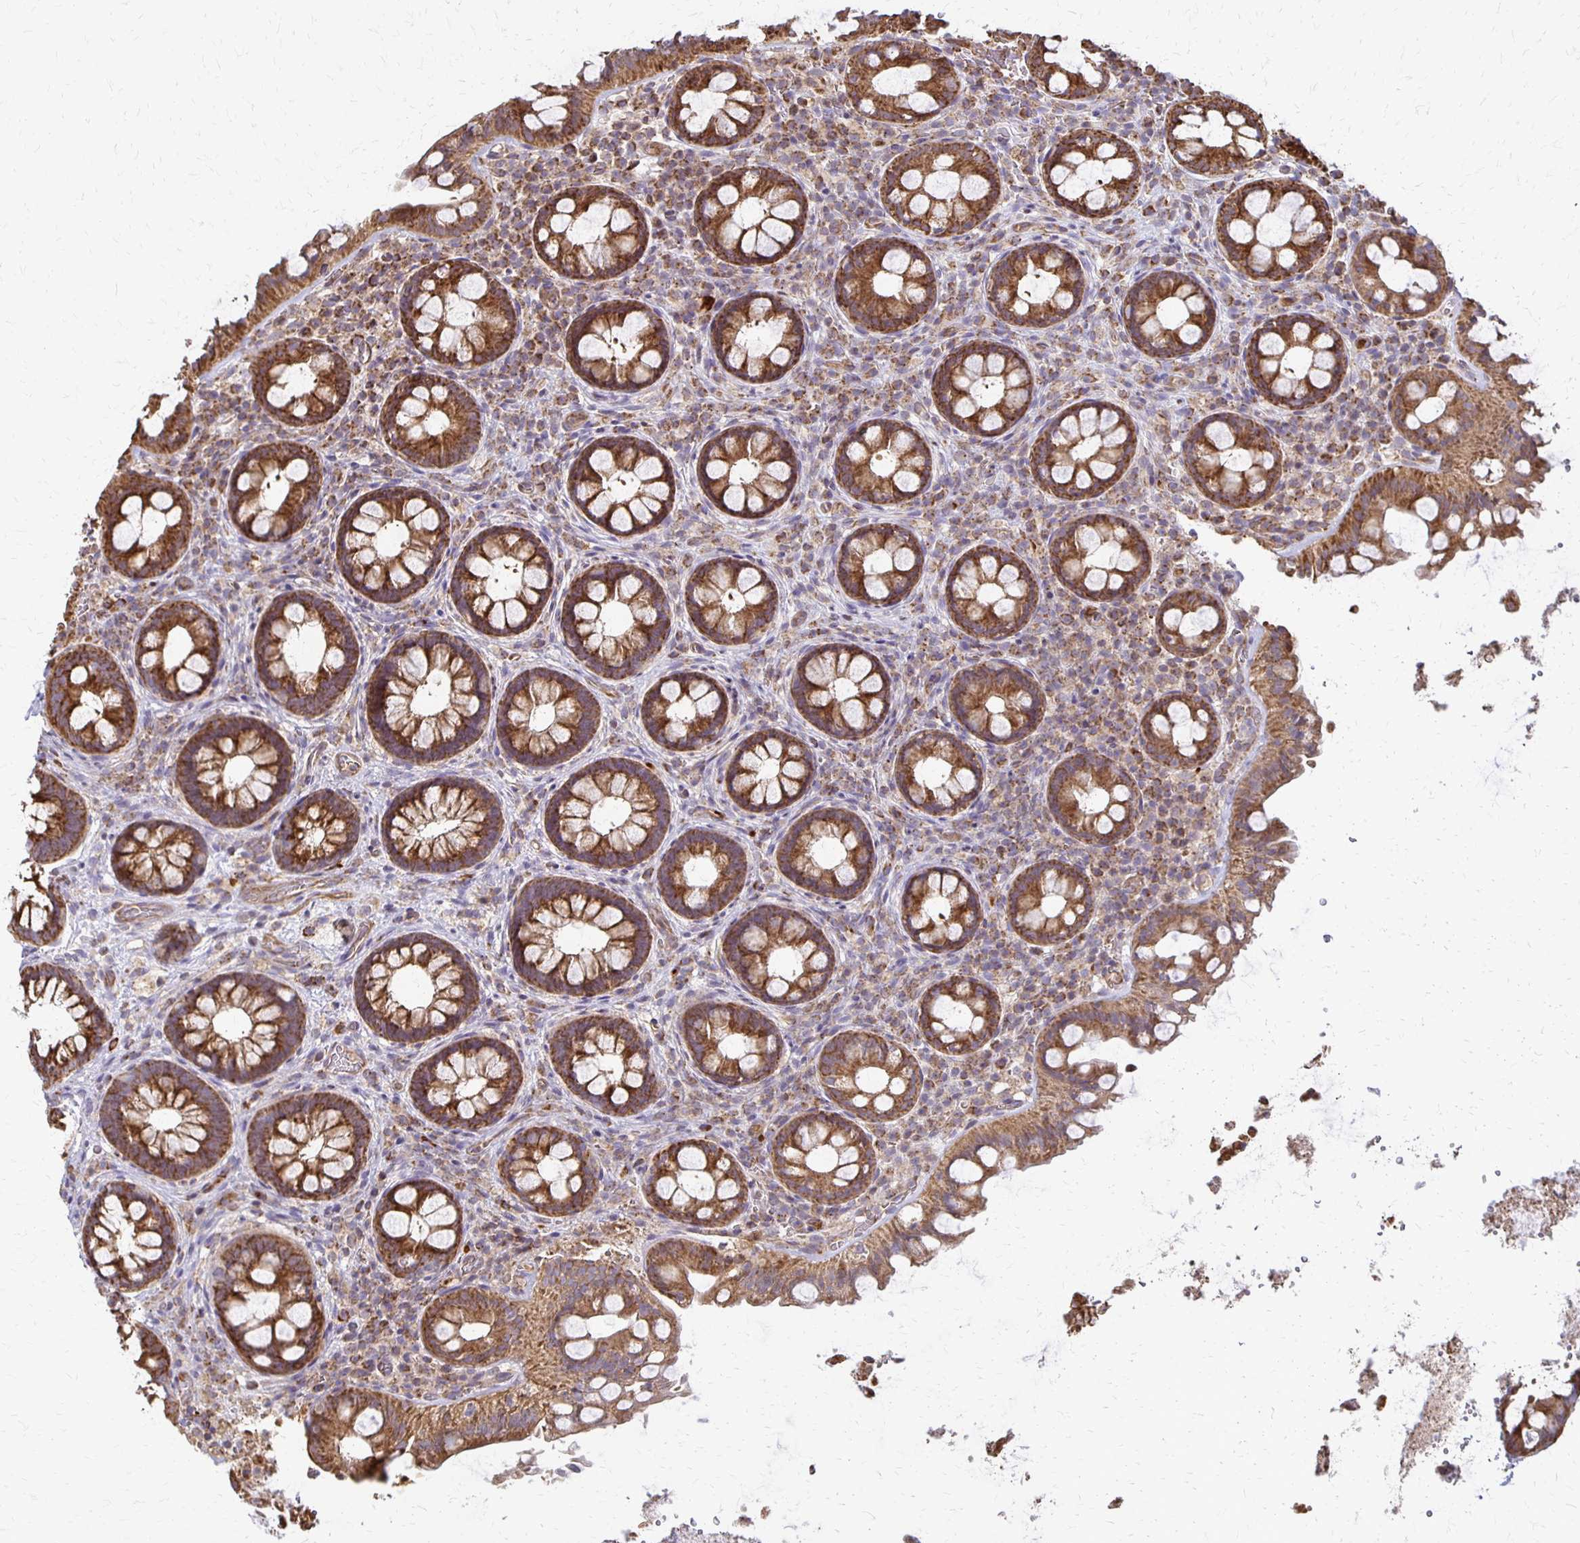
{"staining": {"intensity": "strong", "quantity": ">75%", "location": "cytoplasmic/membranous"}, "tissue": "rectum", "cell_type": "Glandular cells", "image_type": "normal", "snomed": [{"axis": "morphology", "description": "Normal tissue, NOS"}, {"axis": "topography", "description": "Rectum"}], "caption": "Immunohistochemical staining of benign rectum reveals >75% levels of strong cytoplasmic/membranous protein staining in about >75% of glandular cells. (DAB IHC with brightfield microscopy, high magnification).", "gene": "EIF4EBP2", "patient": {"sex": "female", "age": 69}}